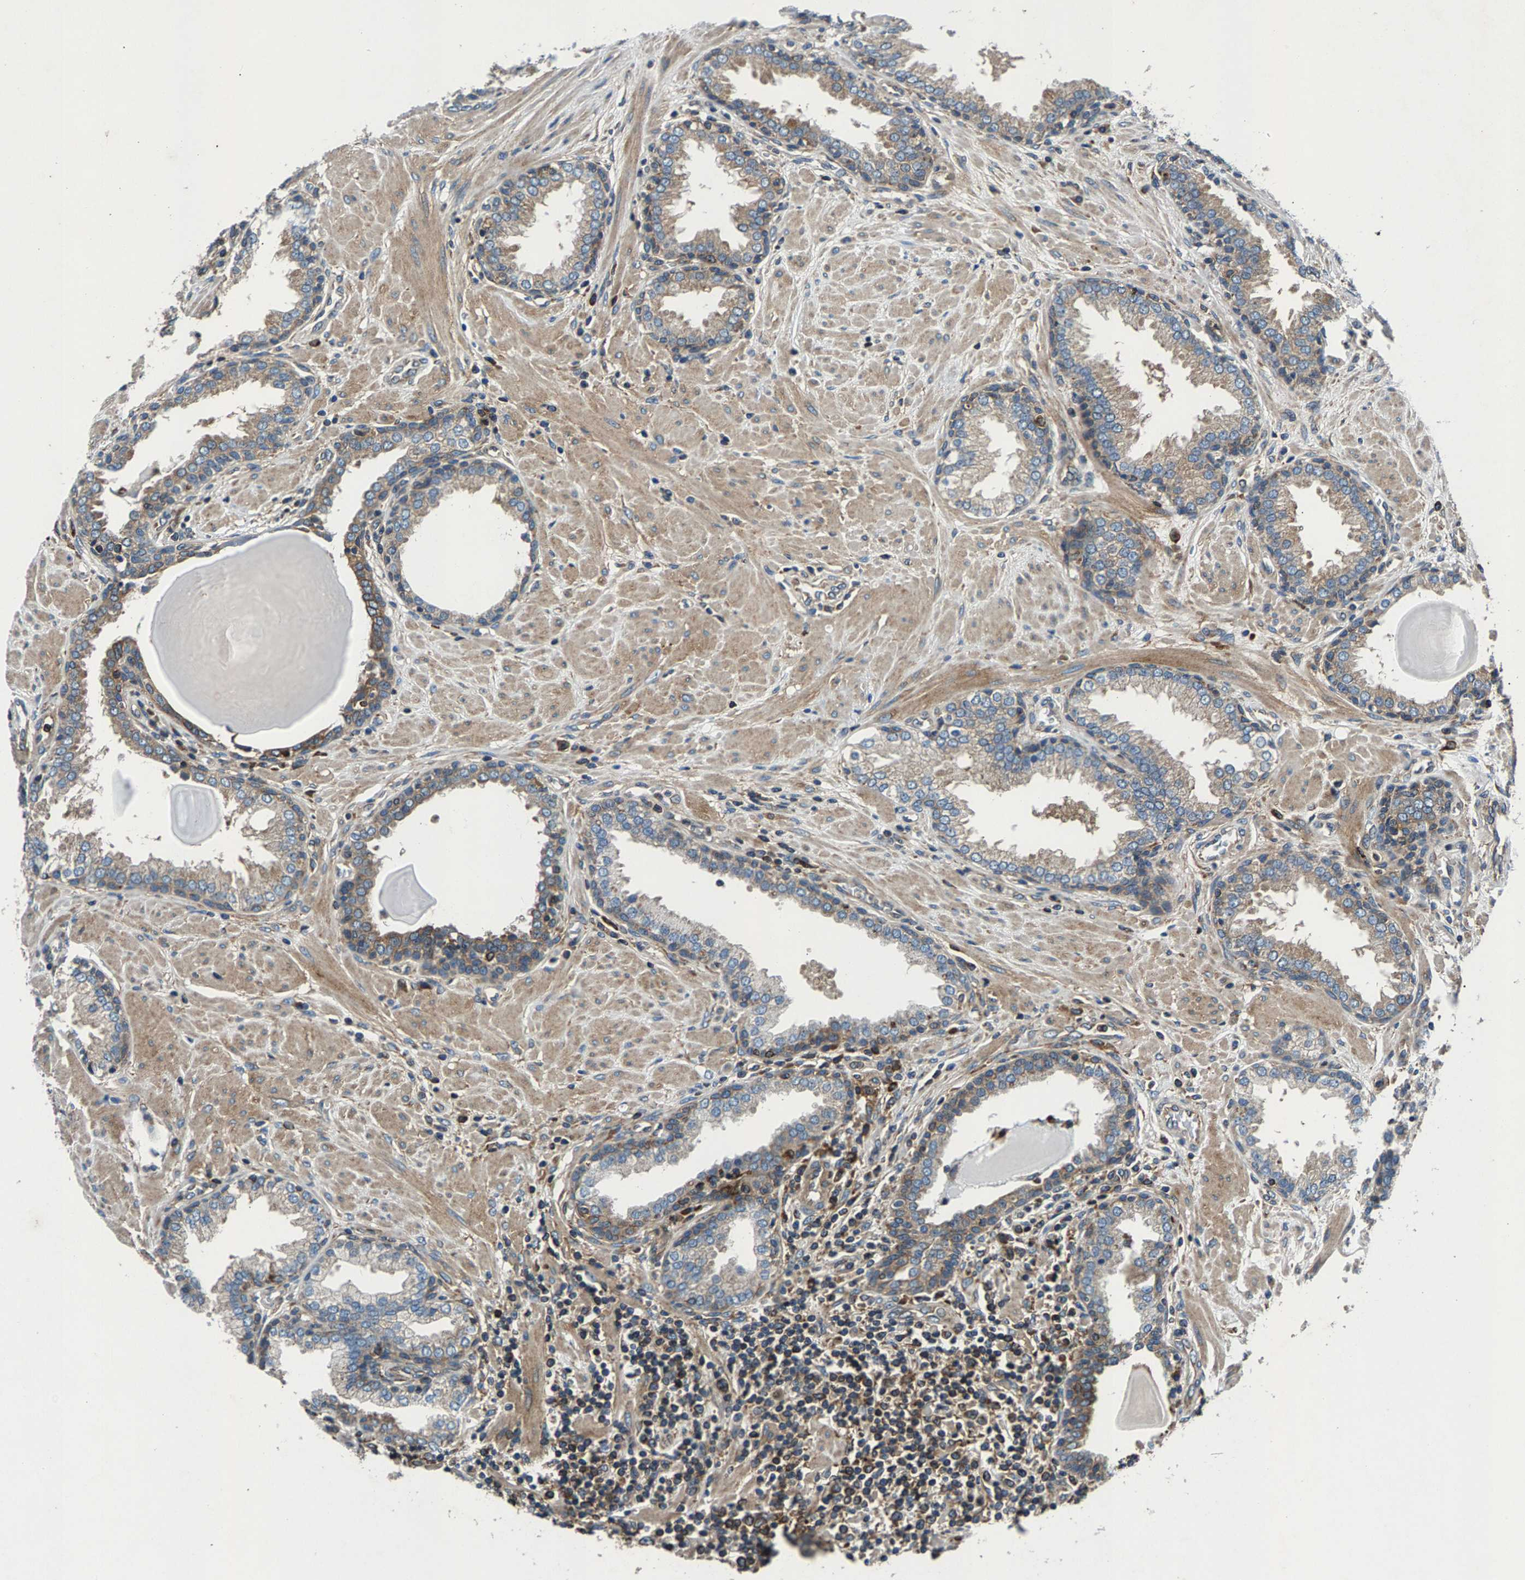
{"staining": {"intensity": "weak", "quantity": "25%-75%", "location": "cytoplasmic/membranous"}, "tissue": "prostate", "cell_type": "Glandular cells", "image_type": "normal", "snomed": [{"axis": "morphology", "description": "Normal tissue, NOS"}, {"axis": "topography", "description": "Prostate"}], "caption": "Glandular cells show low levels of weak cytoplasmic/membranous expression in about 25%-75% of cells in normal human prostate. (Brightfield microscopy of DAB IHC at high magnification).", "gene": "LPCAT1", "patient": {"sex": "male", "age": 51}}